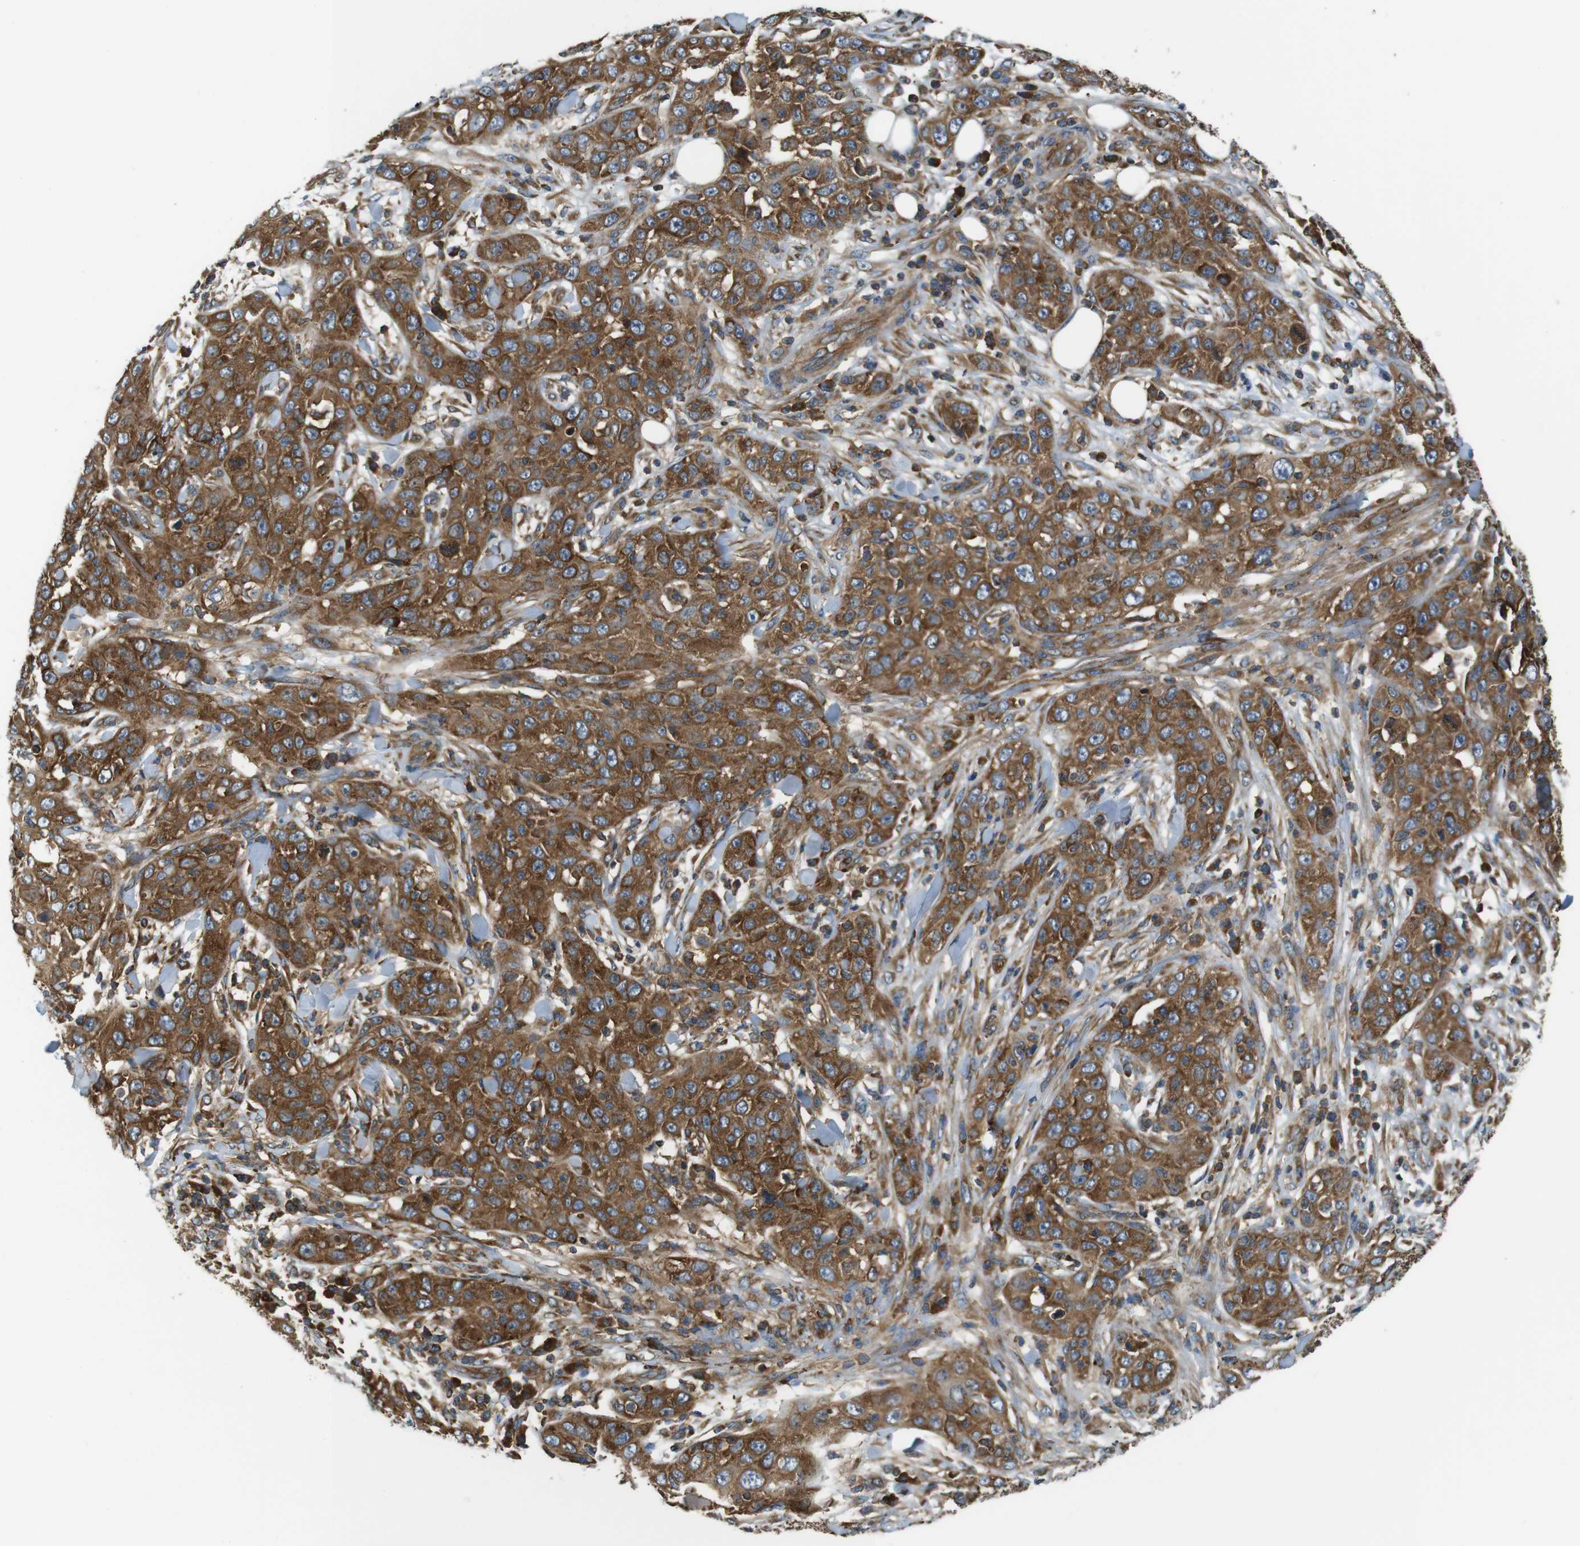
{"staining": {"intensity": "moderate", "quantity": ">75%", "location": "cytoplasmic/membranous"}, "tissue": "skin cancer", "cell_type": "Tumor cells", "image_type": "cancer", "snomed": [{"axis": "morphology", "description": "Squamous cell carcinoma, NOS"}, {"axis": "topography", "description": "Skin"}], "caption": "Skin cancer stained for a protein (brown) displays moderate cytoplasmic/membranous positive expression in approximately >75% of tumor cells.", "gene": "TSC1", "patient": {"sex": "female", "age": 88}}